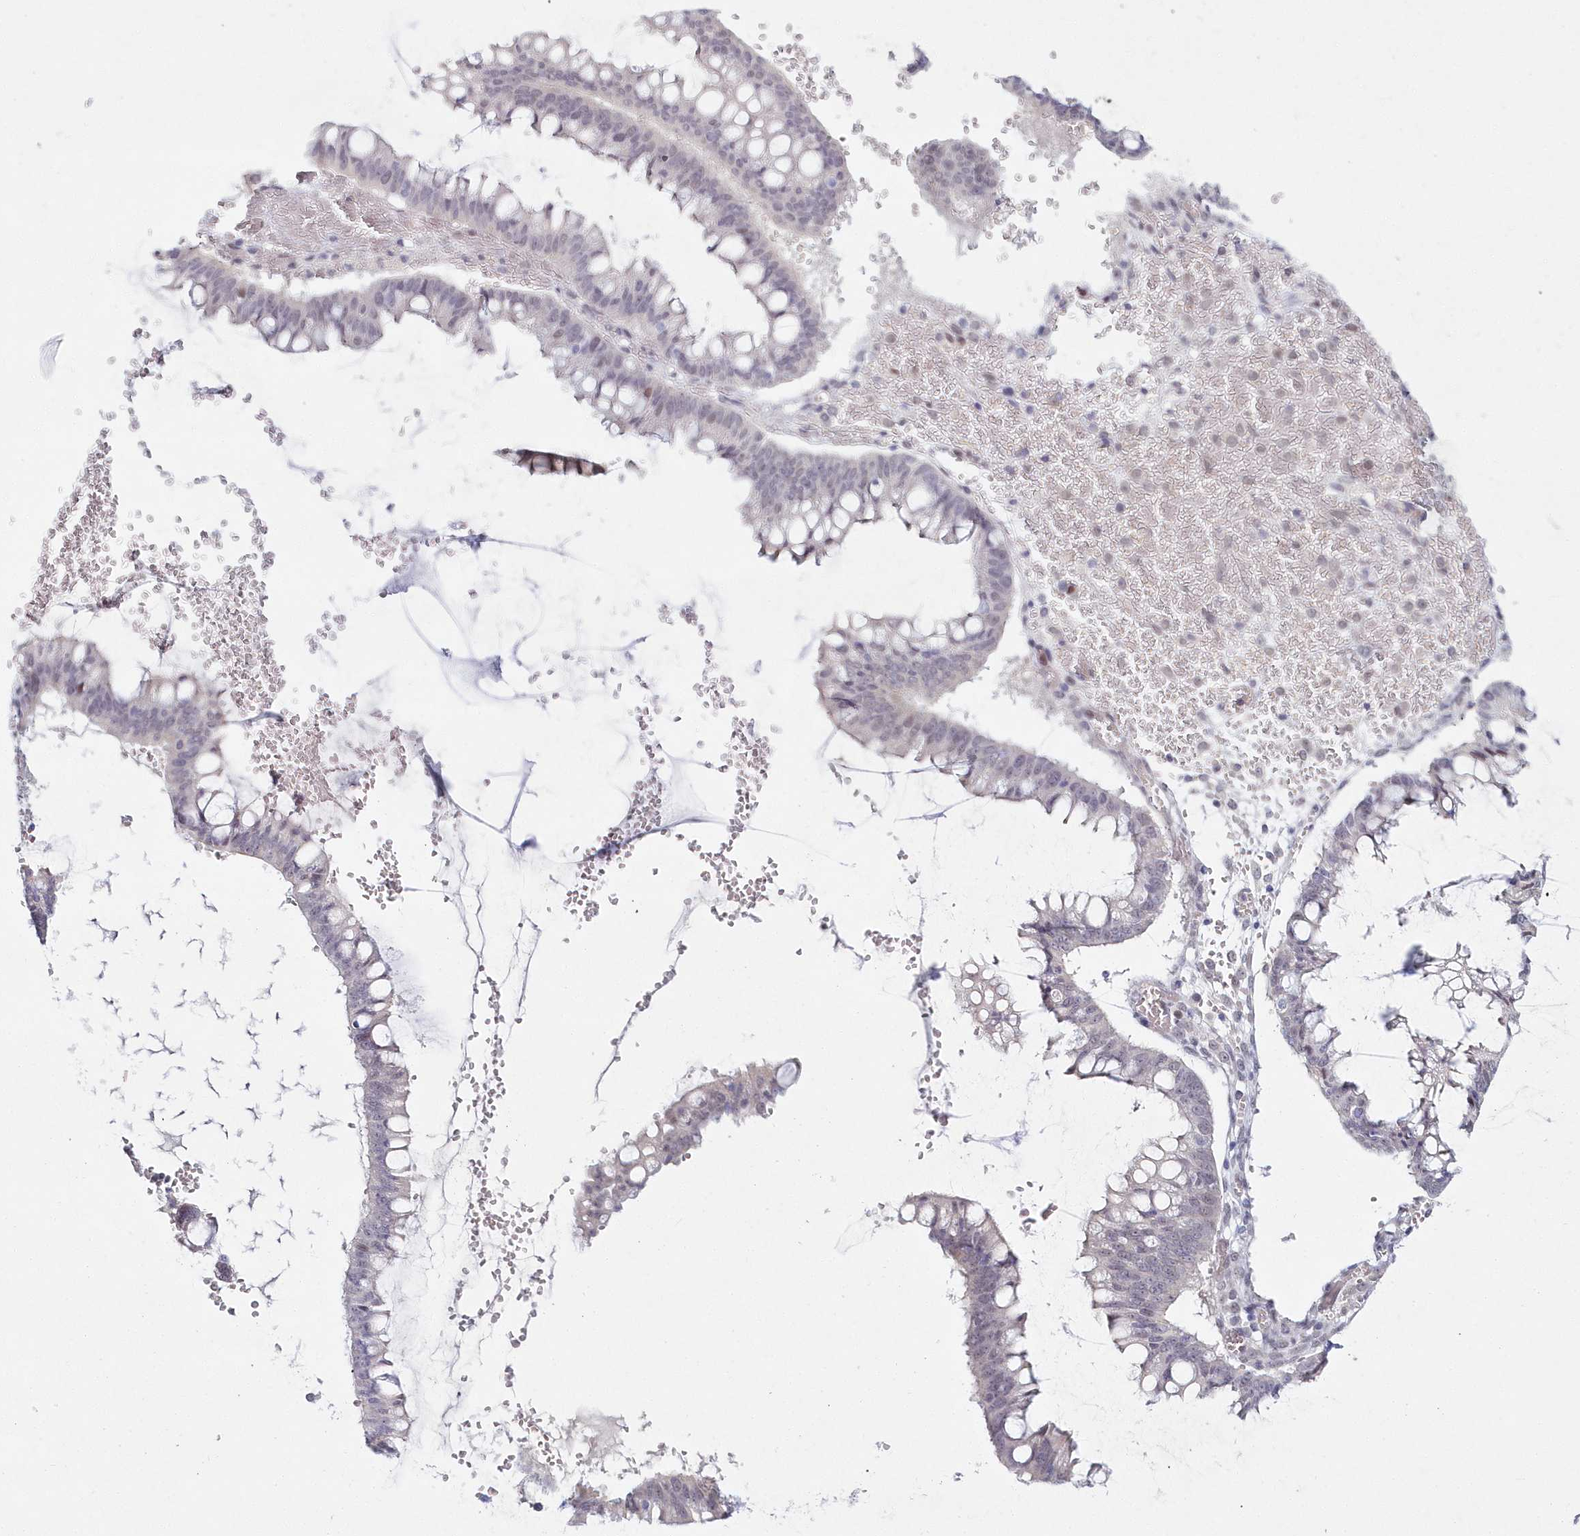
{"staining": {"intensity": "negative", "quantity": "none", "location": "none"}, "tissue": "ovarian cancer", "cell_type": "Tumor cells", "image_type": "cancer", "snomed": [{"axis": "morphology", "description": "Cystadenocarcinoma, mucinous, NOS"}, {"axis": "topography", "description": "Ovary"}], "caption": "A histopathology image of human ovarian cancer is negative for staining in tumor cells.", "gene": "HYCC2", "patient": {"sex": "female", "age": 73}}